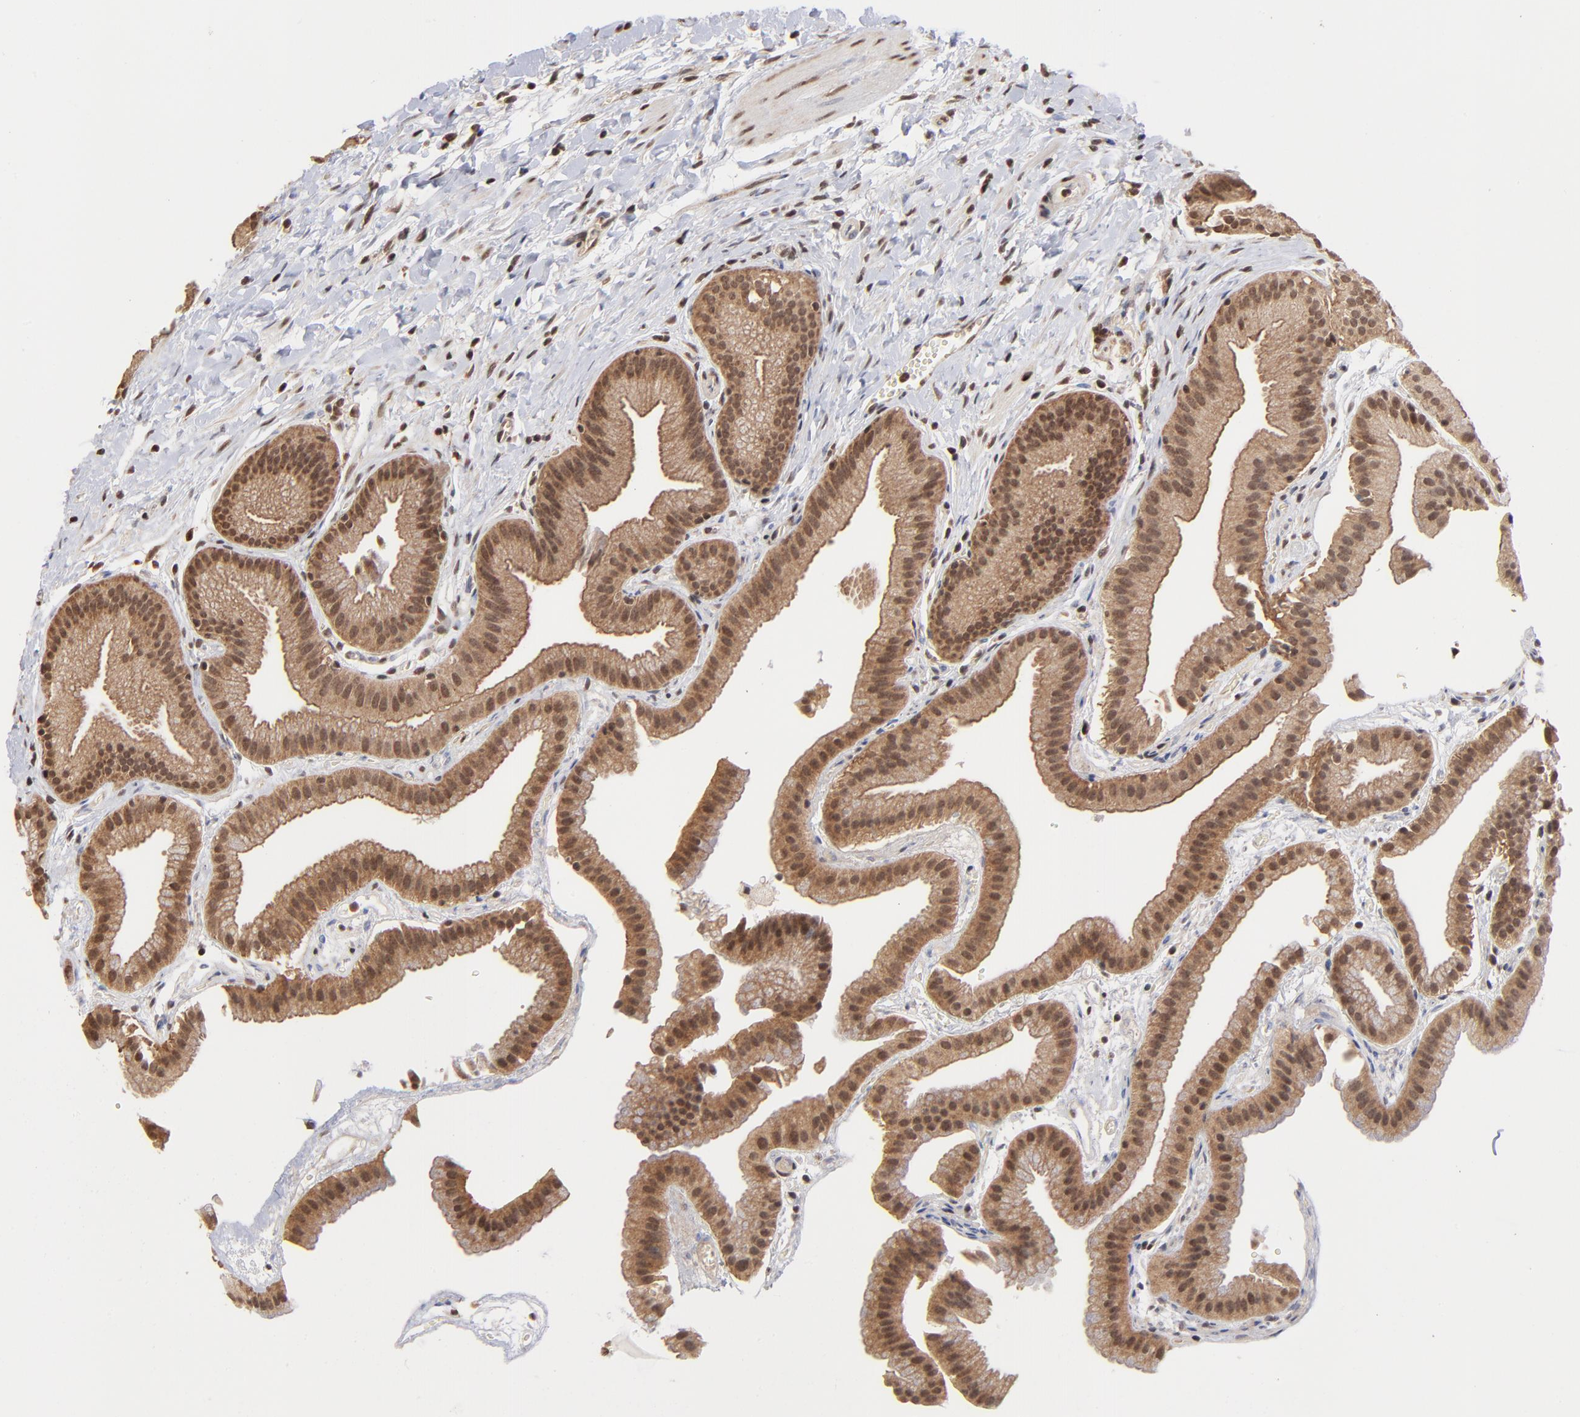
{"staining": {"intensity": "moderate", "quantity": ">75%", "location": "cytoplasmic/membranous,nuclear"}, "tissue": "gallbladder", "cell_type": "Glandular cells", "image_type": "normal", "snomed": [{"axis": "morphology", "description": "Normal tissue, NOS"}, {"axis": "topography", "description": "Gallbladder"}], "caption": "Protein expression analysis of unremarkable gallbladder exhibits moderate cytoplasmic/membranous,nuclear positivity in about >75% of glandular cells. The protein is stained brown, and the nuclei are stained in blue (DAB (3,3'-diaminobenzidine) IHC with brightfield microscopy, high magnification).", "gene": "BRPF1", "patient": {"sex": "female", "age": 63}}